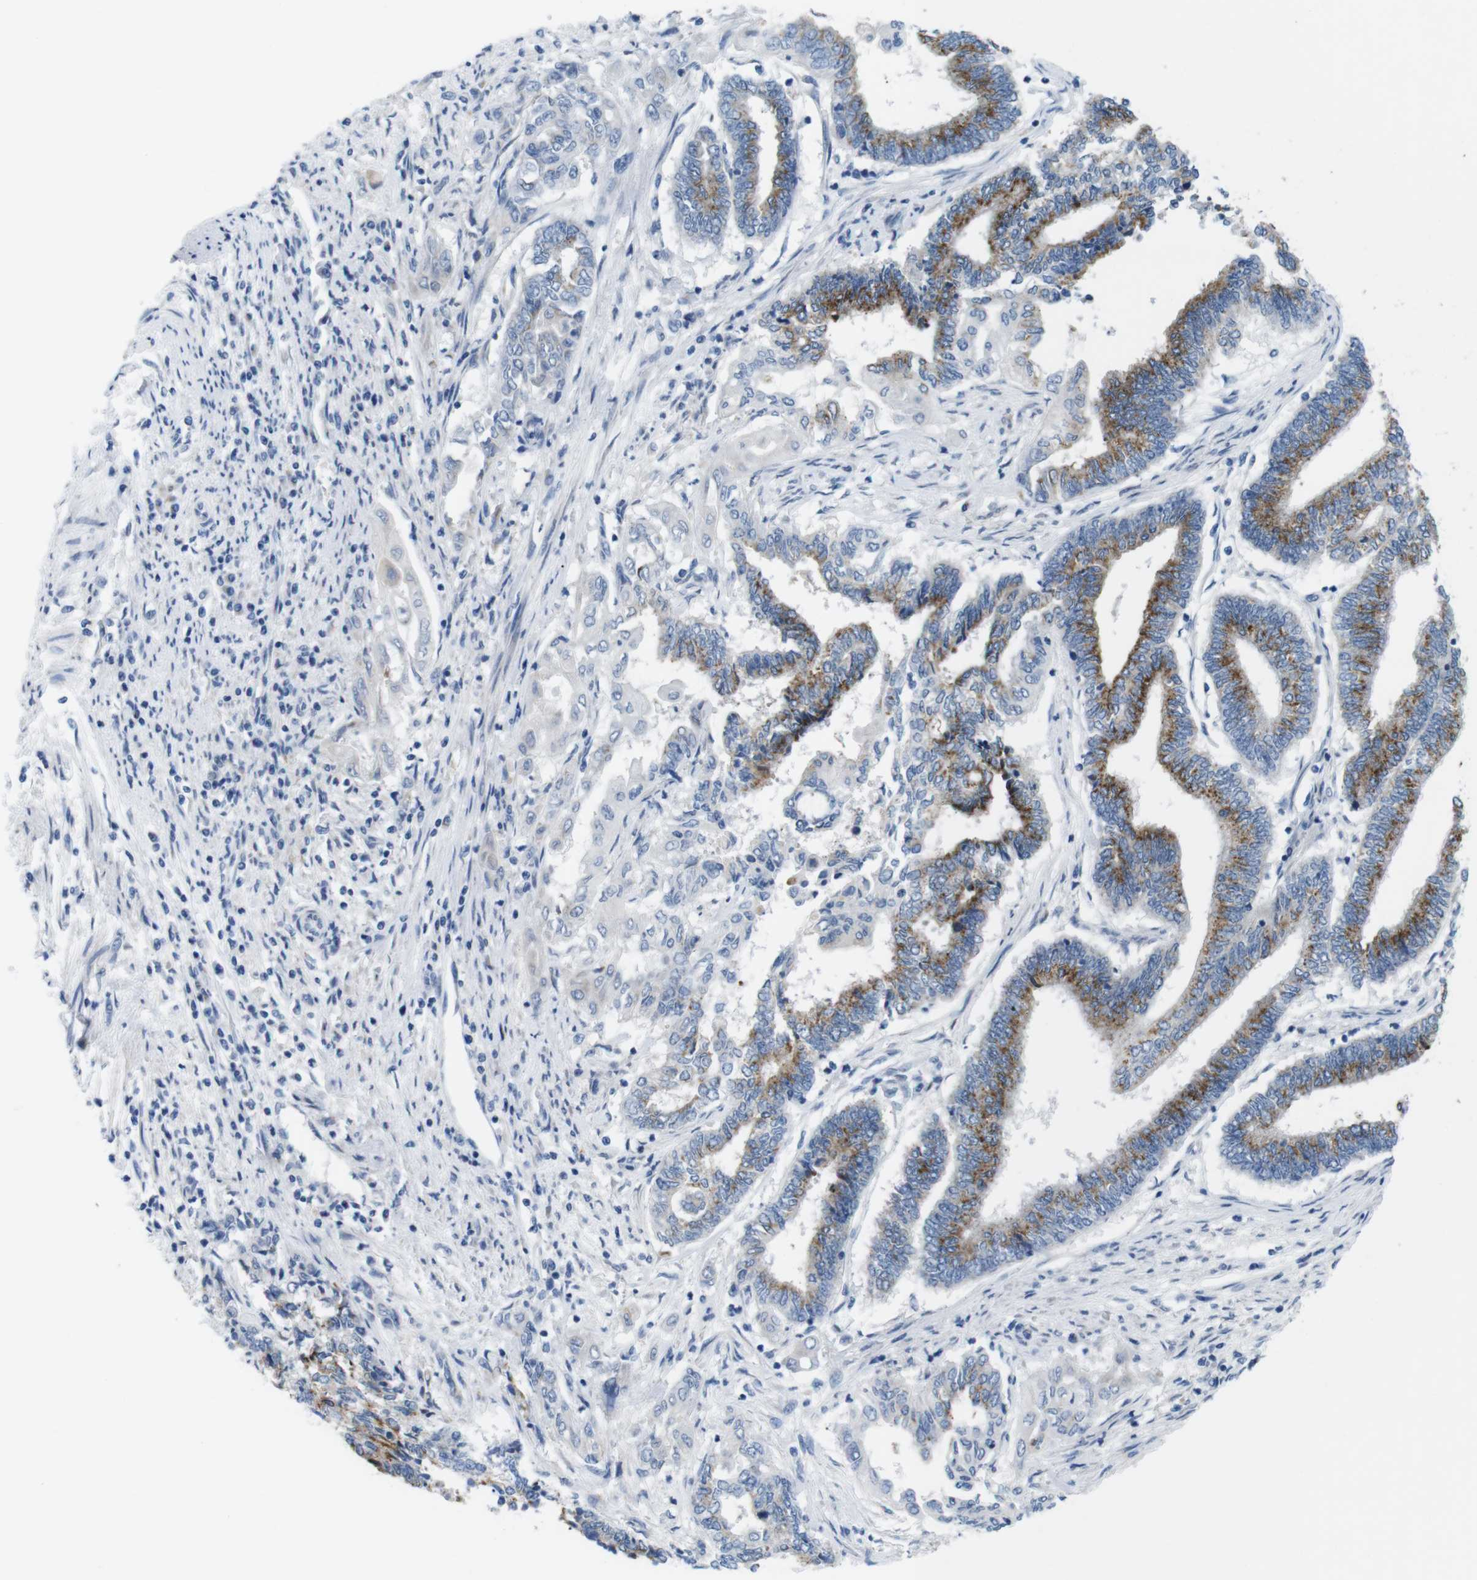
{"staining": {"intensity": "moderate", "quantity": ">75%", "location": "cytoplasmic/membranous"}, "tissue": "endometrial cancer", "cell_type": "Tumor cells", "image_type": "cancer", "snomed": [{"axis": "morphology", "description": "Adenocarcinoma, NOS"}, {"axis": "topography", "description": "Uterus"}, {"axis": "topography", "description": "Endometrium"}], "caption": "There is medium levels of moderate cytoplasmic/membranous staining in tumor cells of adenocarcinoma (endometrial), as demonstrated by immunohistochemical staining (brown color).", "gene": "GOLGA2", "patient": {"sex": "female", "age": 70}}